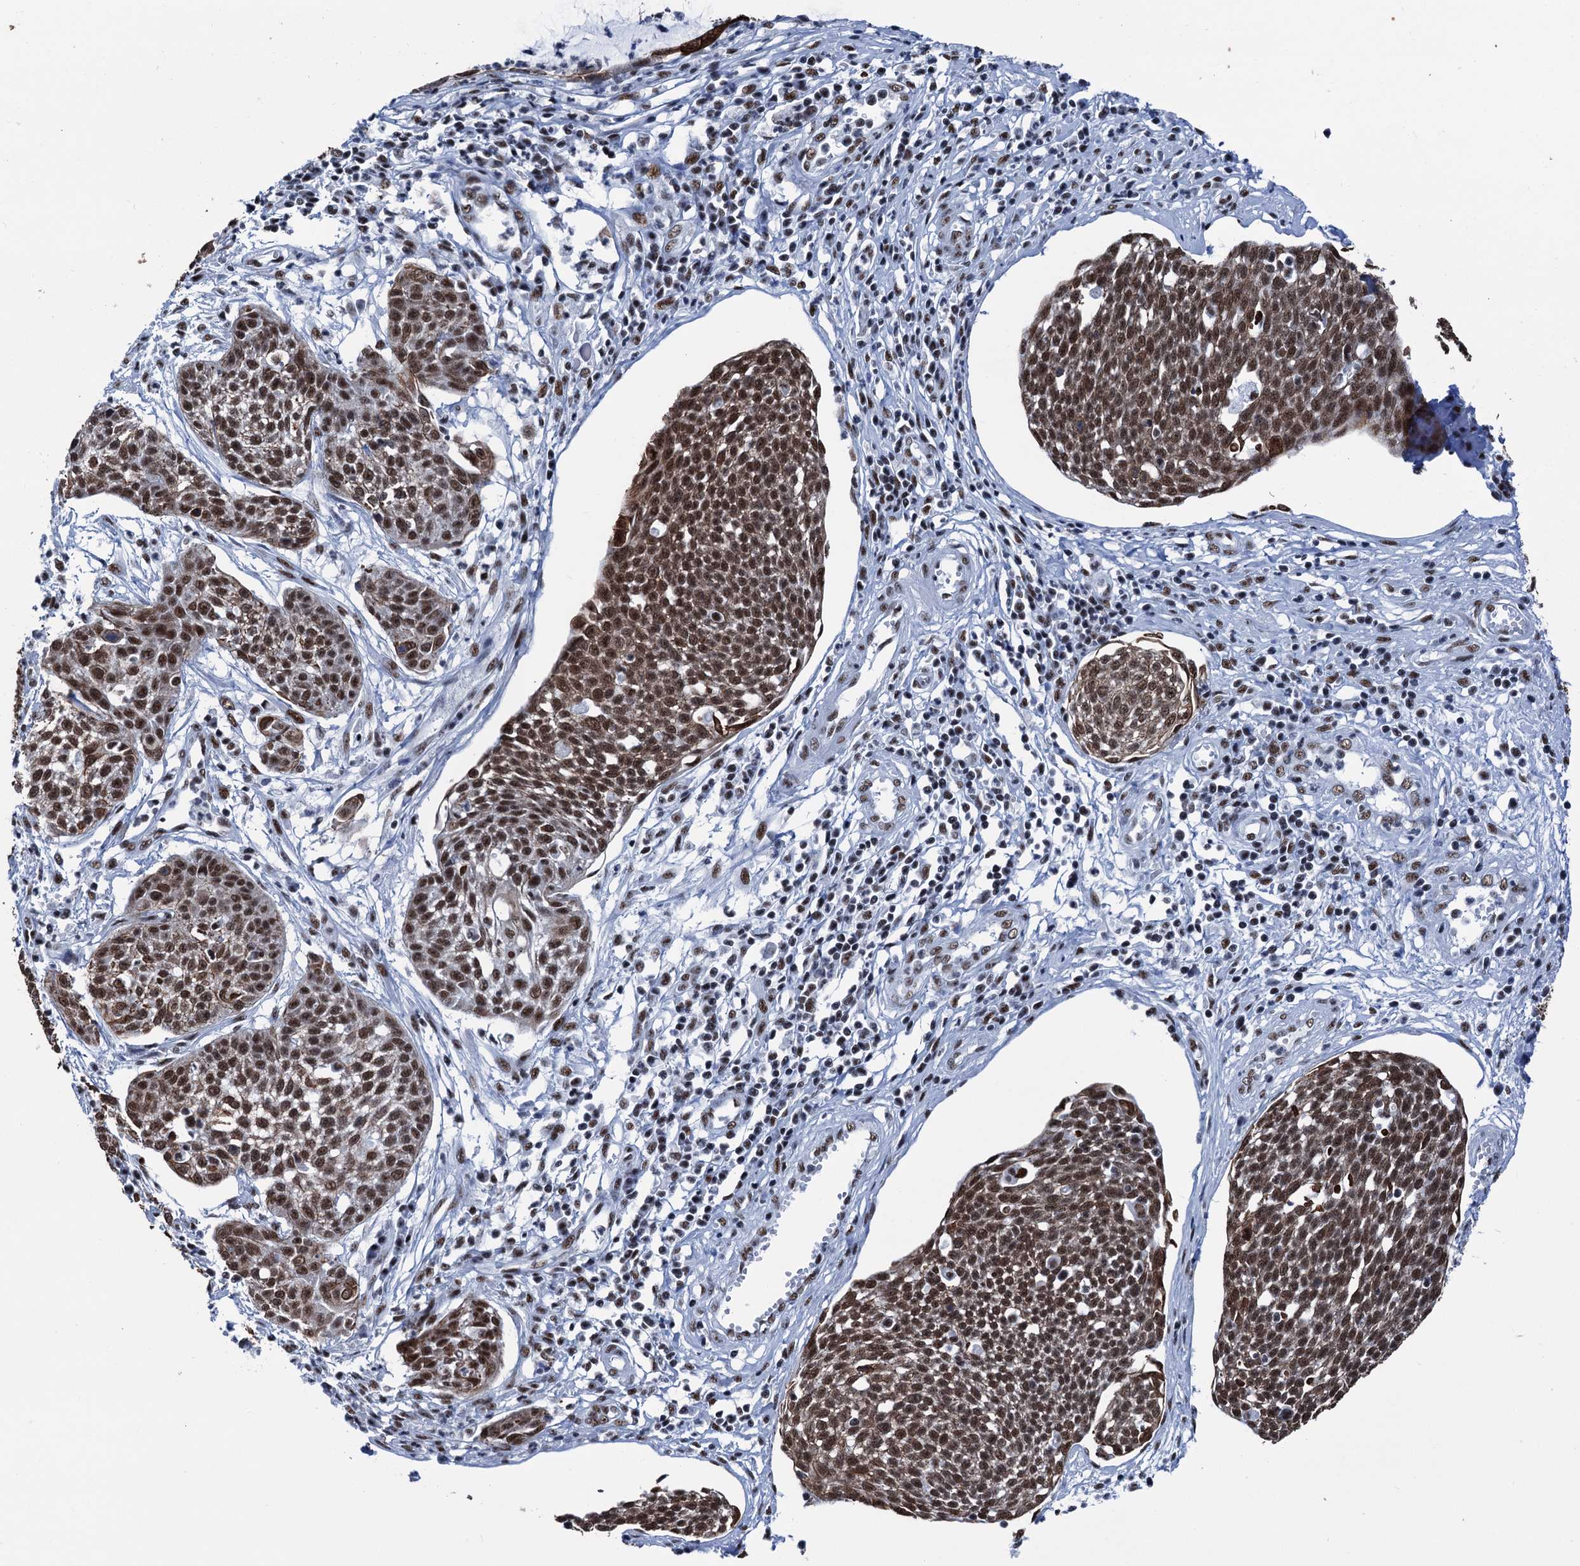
{"staining": {"intensity": "moderate", "quantity": ">75%", "location": "nuclear"}, "tissue": "cervical cancer", "cell_type": "Tumor cells", "image_type": "cancer", "snomed": [{"axis": "morphology", "description": "Squamous cell carcinoma, NOS"}, {"axis": "topography", "description": "Cervix"}], "caption": "IHC image of human cervical cancer stained for a protein (brown), which demonstrates medium levels of moderate nuclear positivity in about >75% of tumor cells.", "gene": "DDX23", "patient": {"sex": "female", "age": 34}}